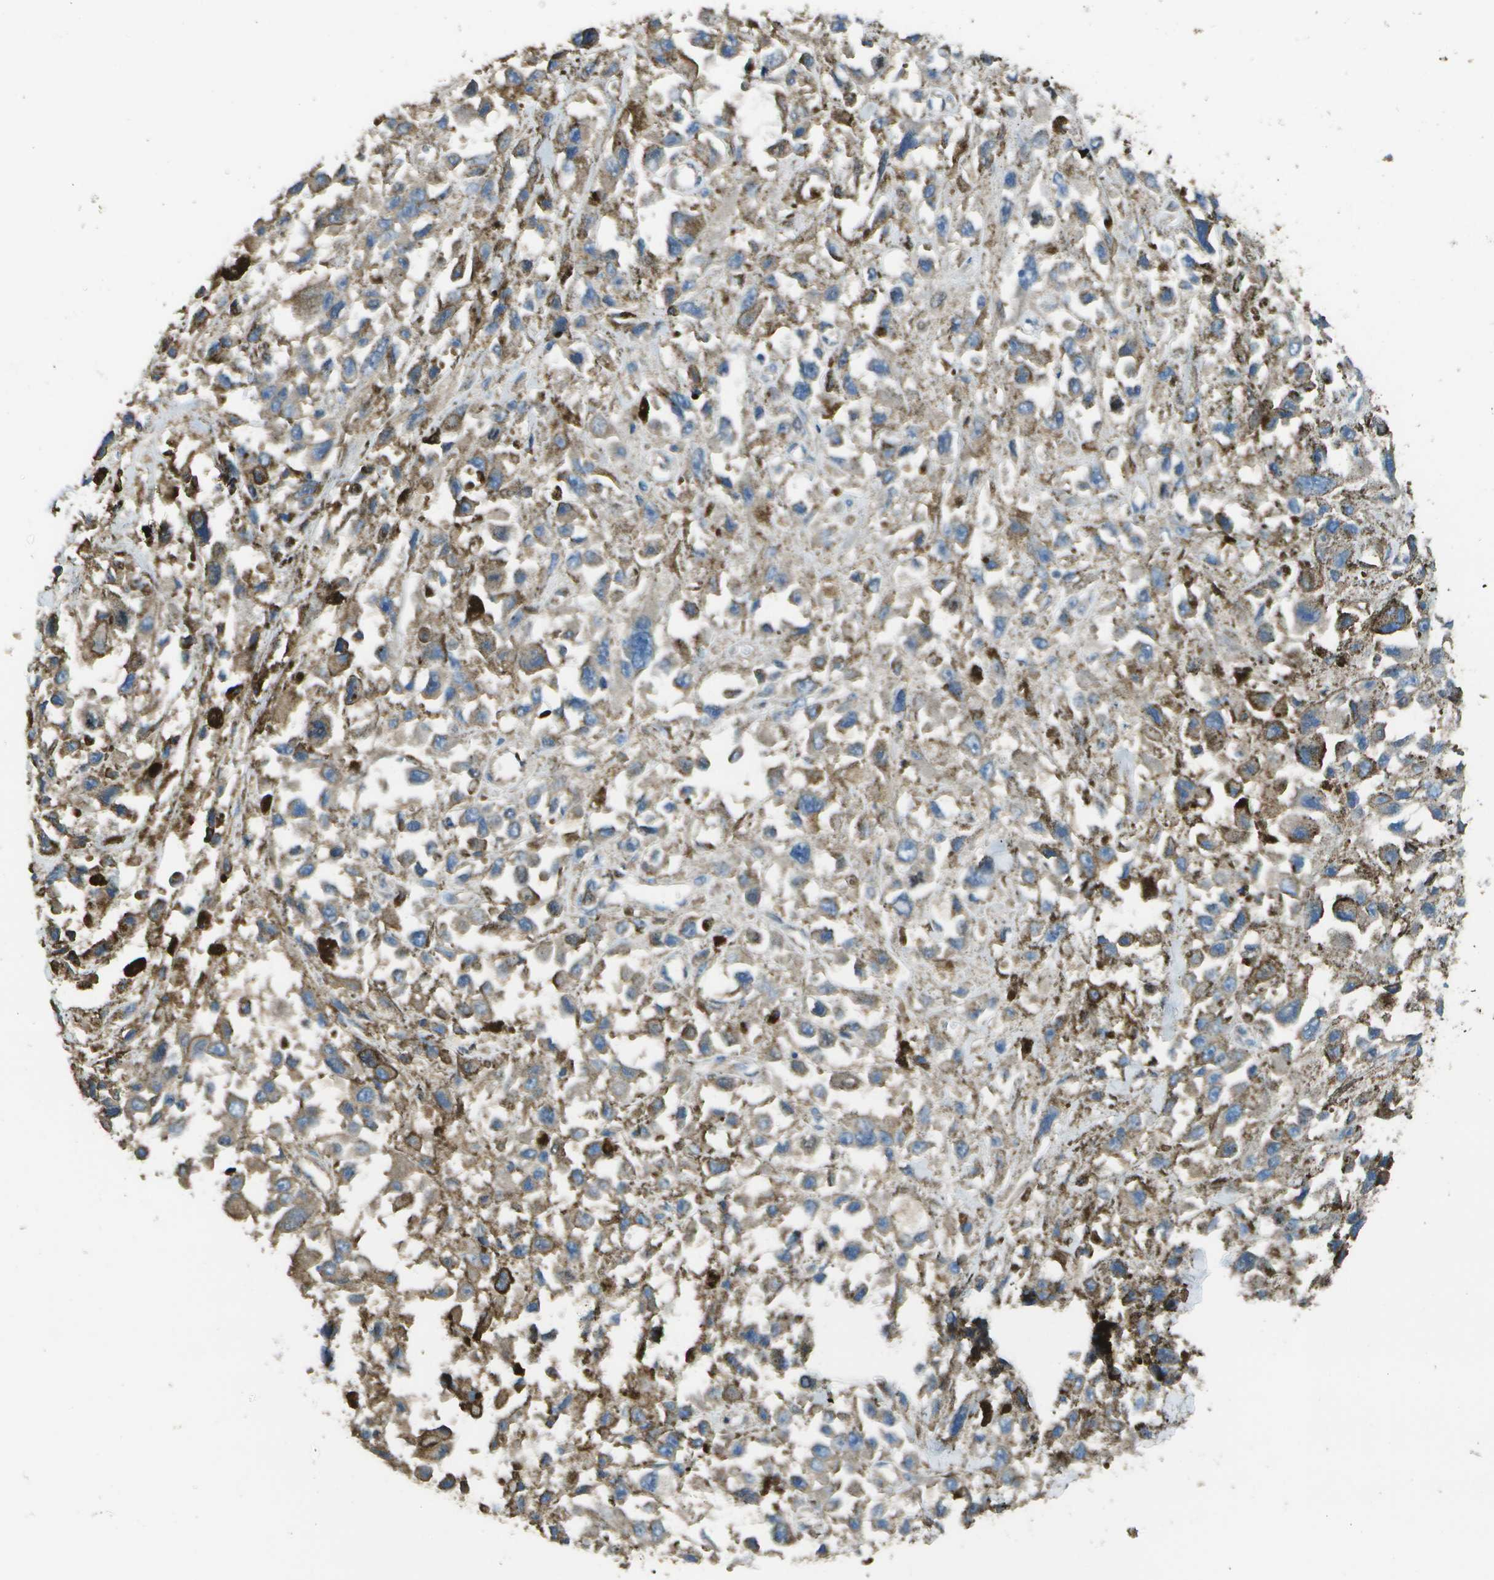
{"staining": {"intensity": "moderate", "quantity": ">75%", "location": "cytoplasmic/membranous"}, "tissue": "melanoma", "cell_type": "Tumor cells", "image_type": "cancer", "snomed": [{"axis": "morphology", "description": "Malignant melanoma, Metastatic site"}, {"axis": "topography", "description": "Lymph node"}], "caption": "A brown stain shows moderate cytoplasmic/membranous staining of a protein in malignant melanoma (metastatic site) tumor cells.", "gene": "CYP4F11", "patient": {"sex": "male", "age": 59}}